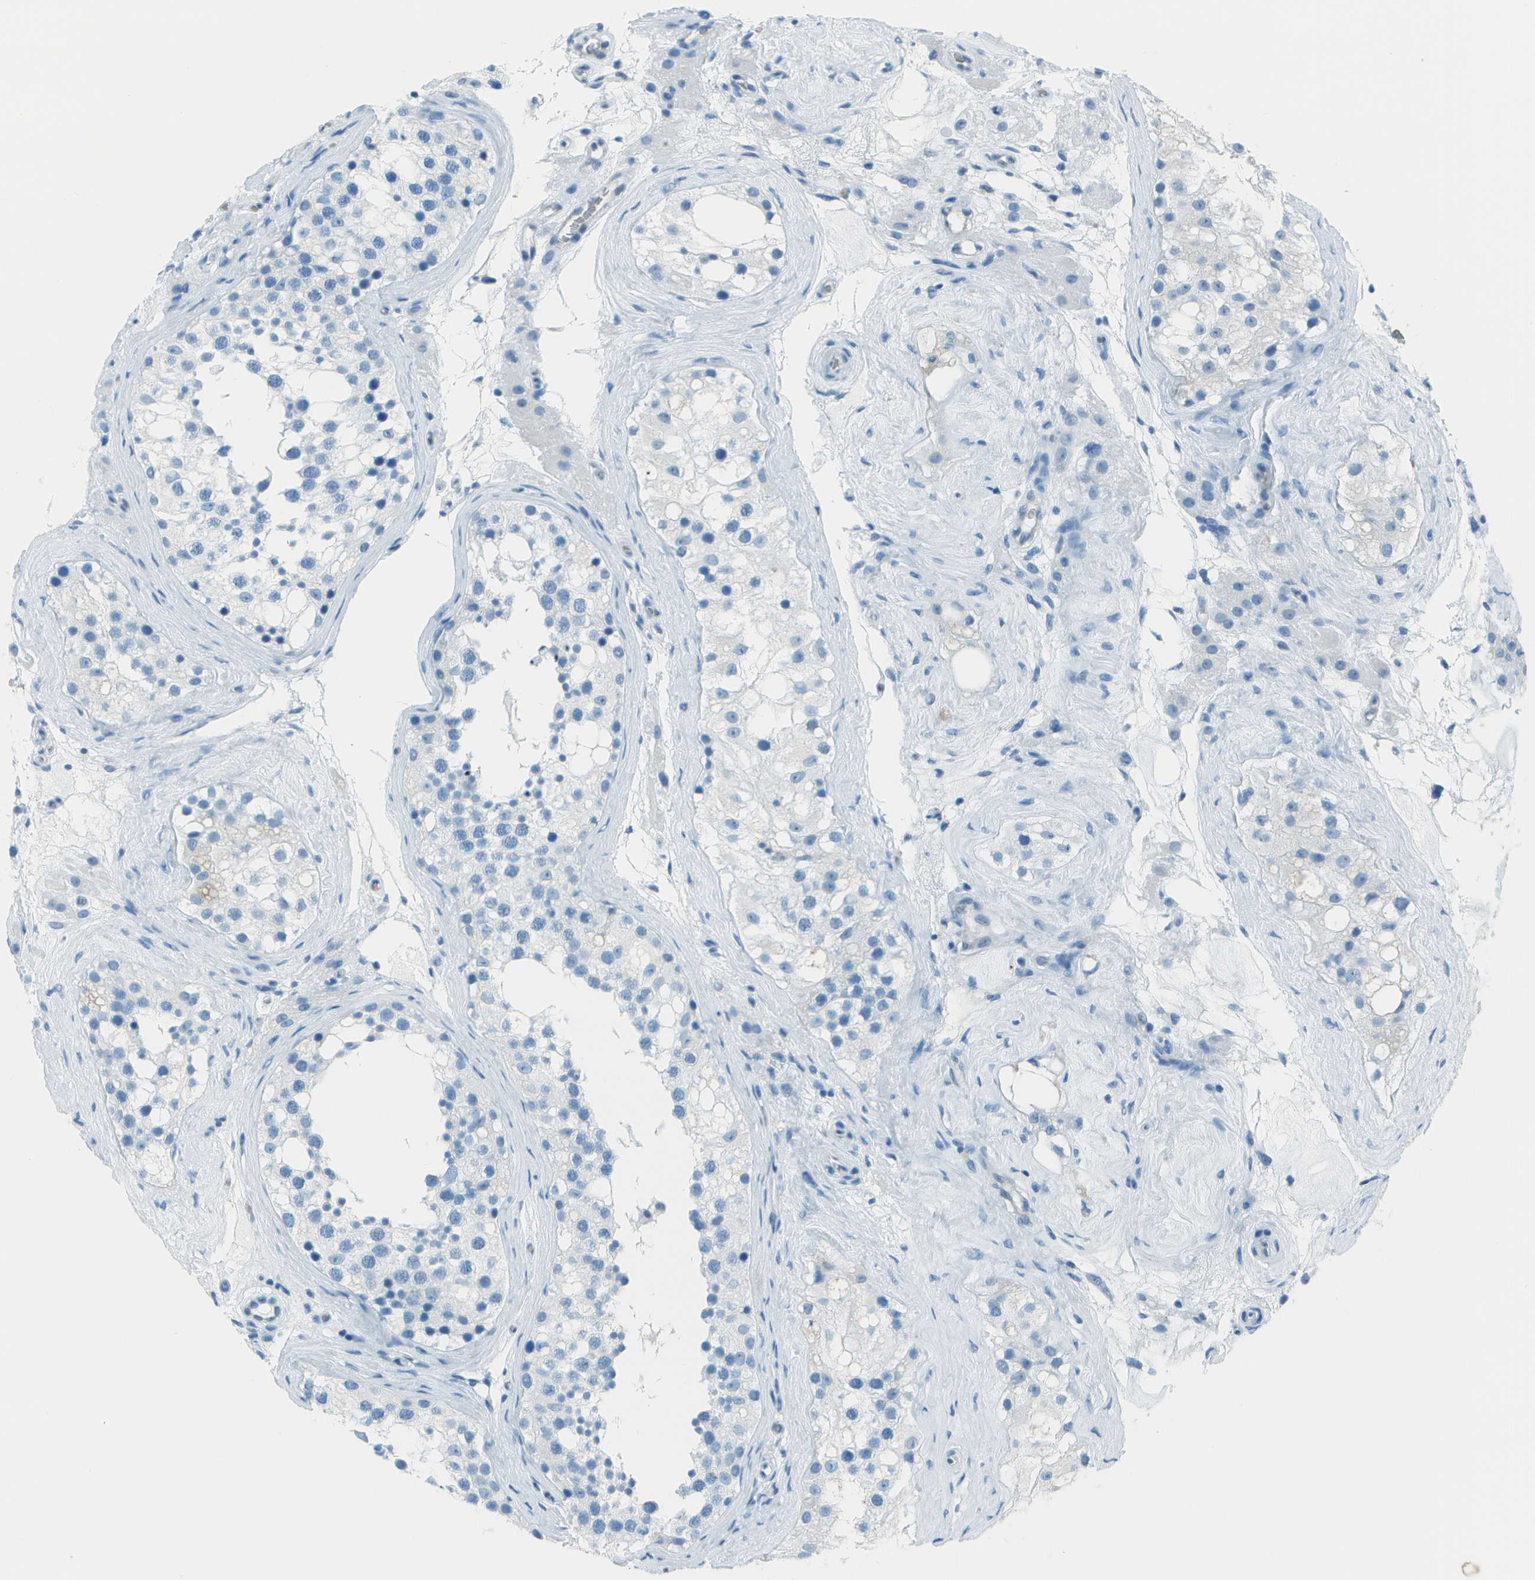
{"staining": {"intensity": "negative", "quantity": "none", "location": "none"}, "tissue": "testis", "cell_type": "Cells in seminiferous ducts", "image_type": "normal", "snomed": [{"axis": "morphology", "description": "Normal tissue, NOS"}, {"axis": "morphology", "description": "Seminoma, NOS"}, {"axis": "topography", "description": "Testis"}], "caption": "Immunohistochemical staining of benign human testis exhibits no significant staining in cells in seminiferous ducts. (Stains: DAB IHC with hematoxylin counter stain, Microscopy: brightfield microscopy at high magnification).", "gene": "ASL", "patient": {"sex": "male", "age": 71}}